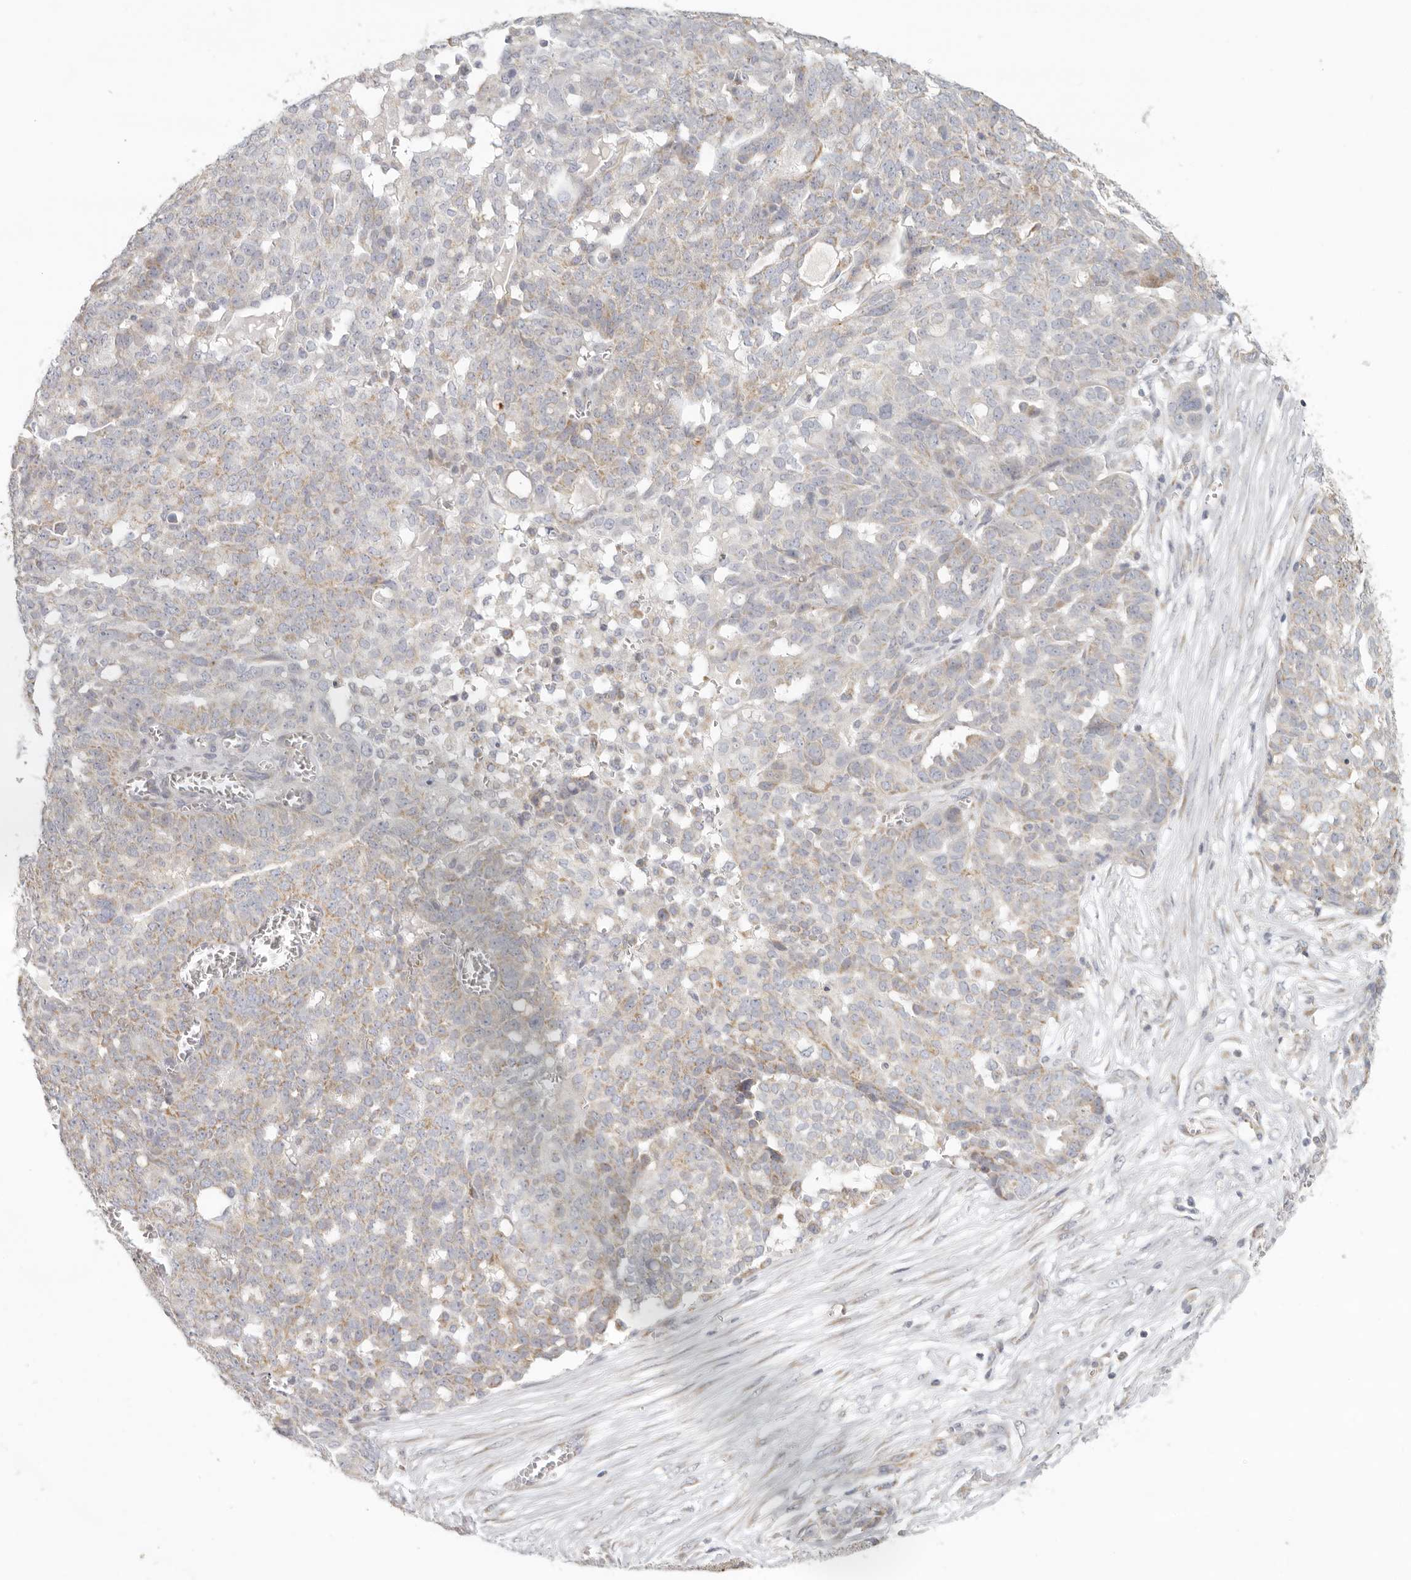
{"staining": {"intensity": "weak", "quantity": "25%-75%", "location": "cytoplasmic/membranous"}, "tissue": "ovarian cancer", "cell_type": "Tumor cells", "image_type": "cancer", "snomed": [{"axis": "morphology", "description": "Cystadenocarcinoma, serous, NOS"}, {"axis": "topography", "description": "Soft tissue"}, {"axis": "topography", "description": "Ovary"}], "caption": "A high-resolution micrograph shows immunohistochemistry (IHC) staining of serous cystadenocarcinoma (ovarian), which reveals weak cytoplasmic/membranous expression in approximately 25%-75% of tumor cells. Ihc stains the protein in brown and the nuclei are stained blue.", "gene": "KDF1", "patient": {"sex": "female", "age": 57}}